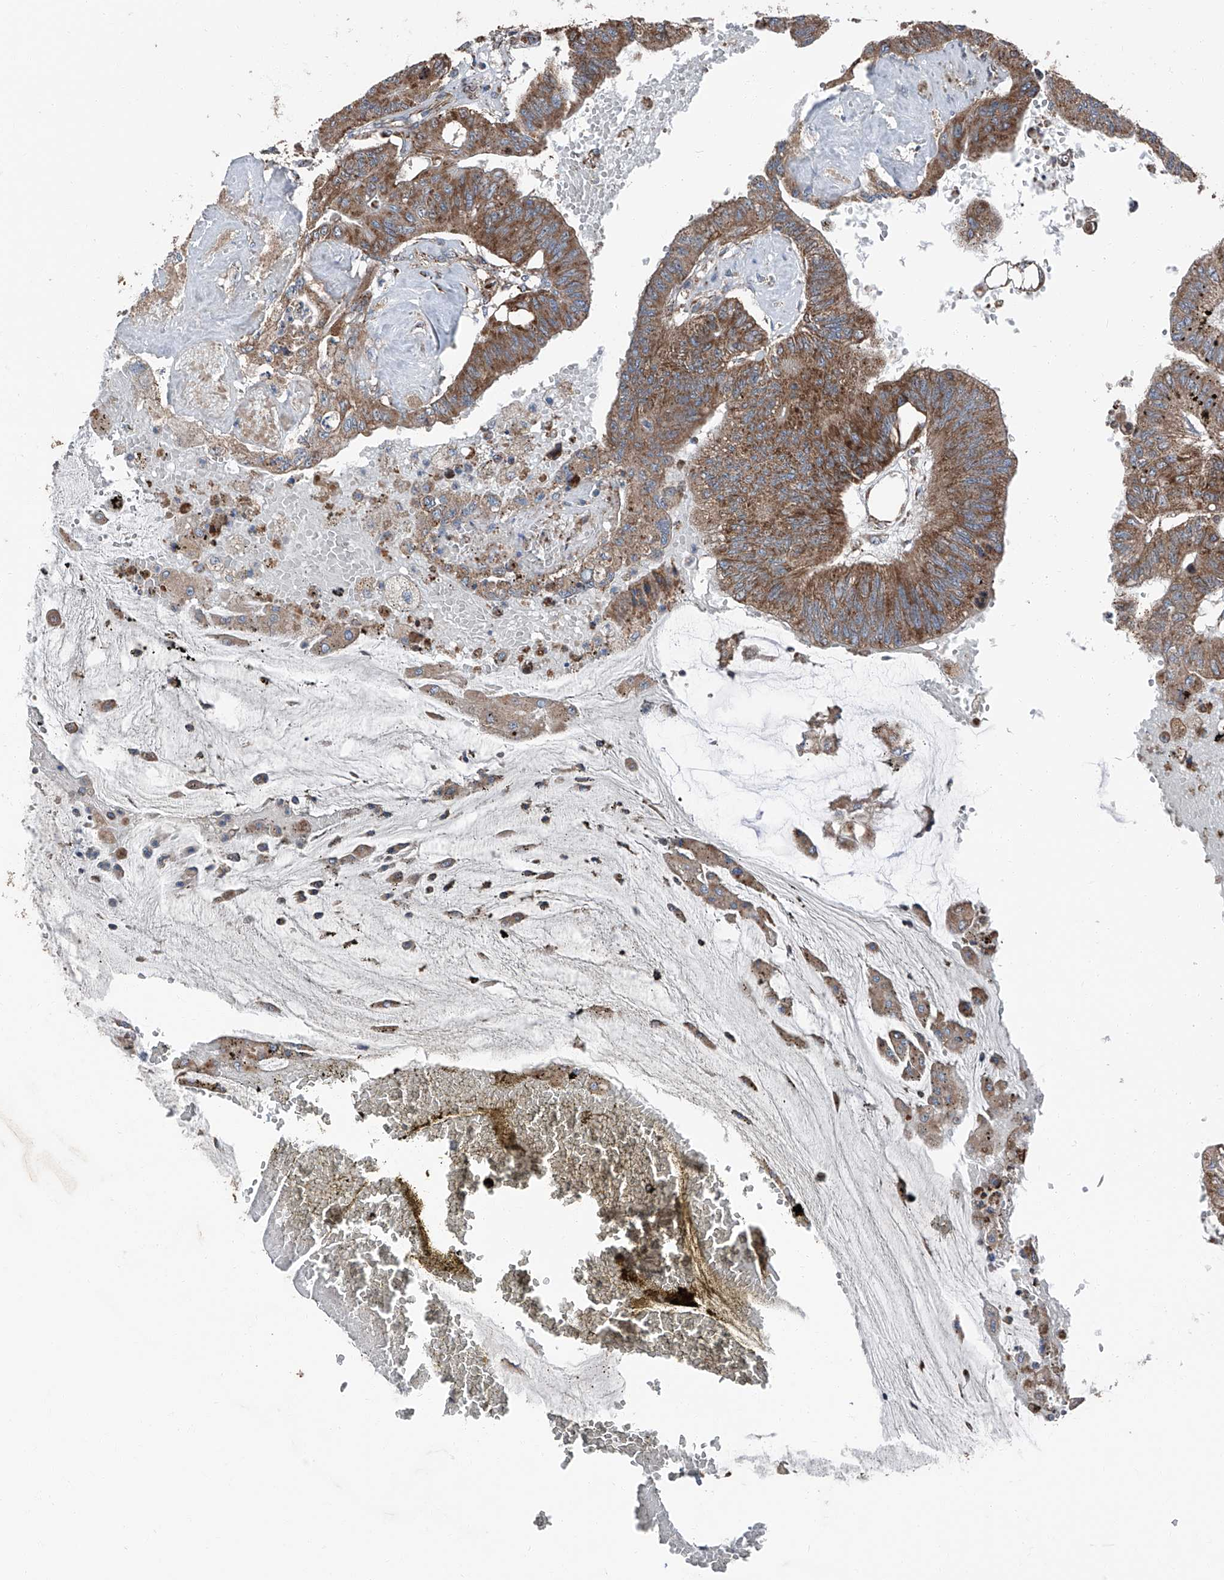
{"staining": {"intensity": "moderate", "quantity": ">75%", "location": "cytoplasmic/membranous"}, "tissue": "colorectal cancer", "cell_type": "Tumor cells", "image_type": "cancer", "snomed": [{"axis": "morphology", "description": "Adenoma, NOS"}, {"axis": "morphology", "description": "Adenocarcinoma, NOS"}, {"axis": "topography", "description": "Colon"}], "caption": "A photomicrograph showing moderate cytoplasmic/membranous positivity in approximately >75% of tumor cells in colorectal cancer (adenoma), as visualized by brown immunohistochemical staining.", "gene": "LIMK1", "patient": {"sex": "male", "age": 79}}